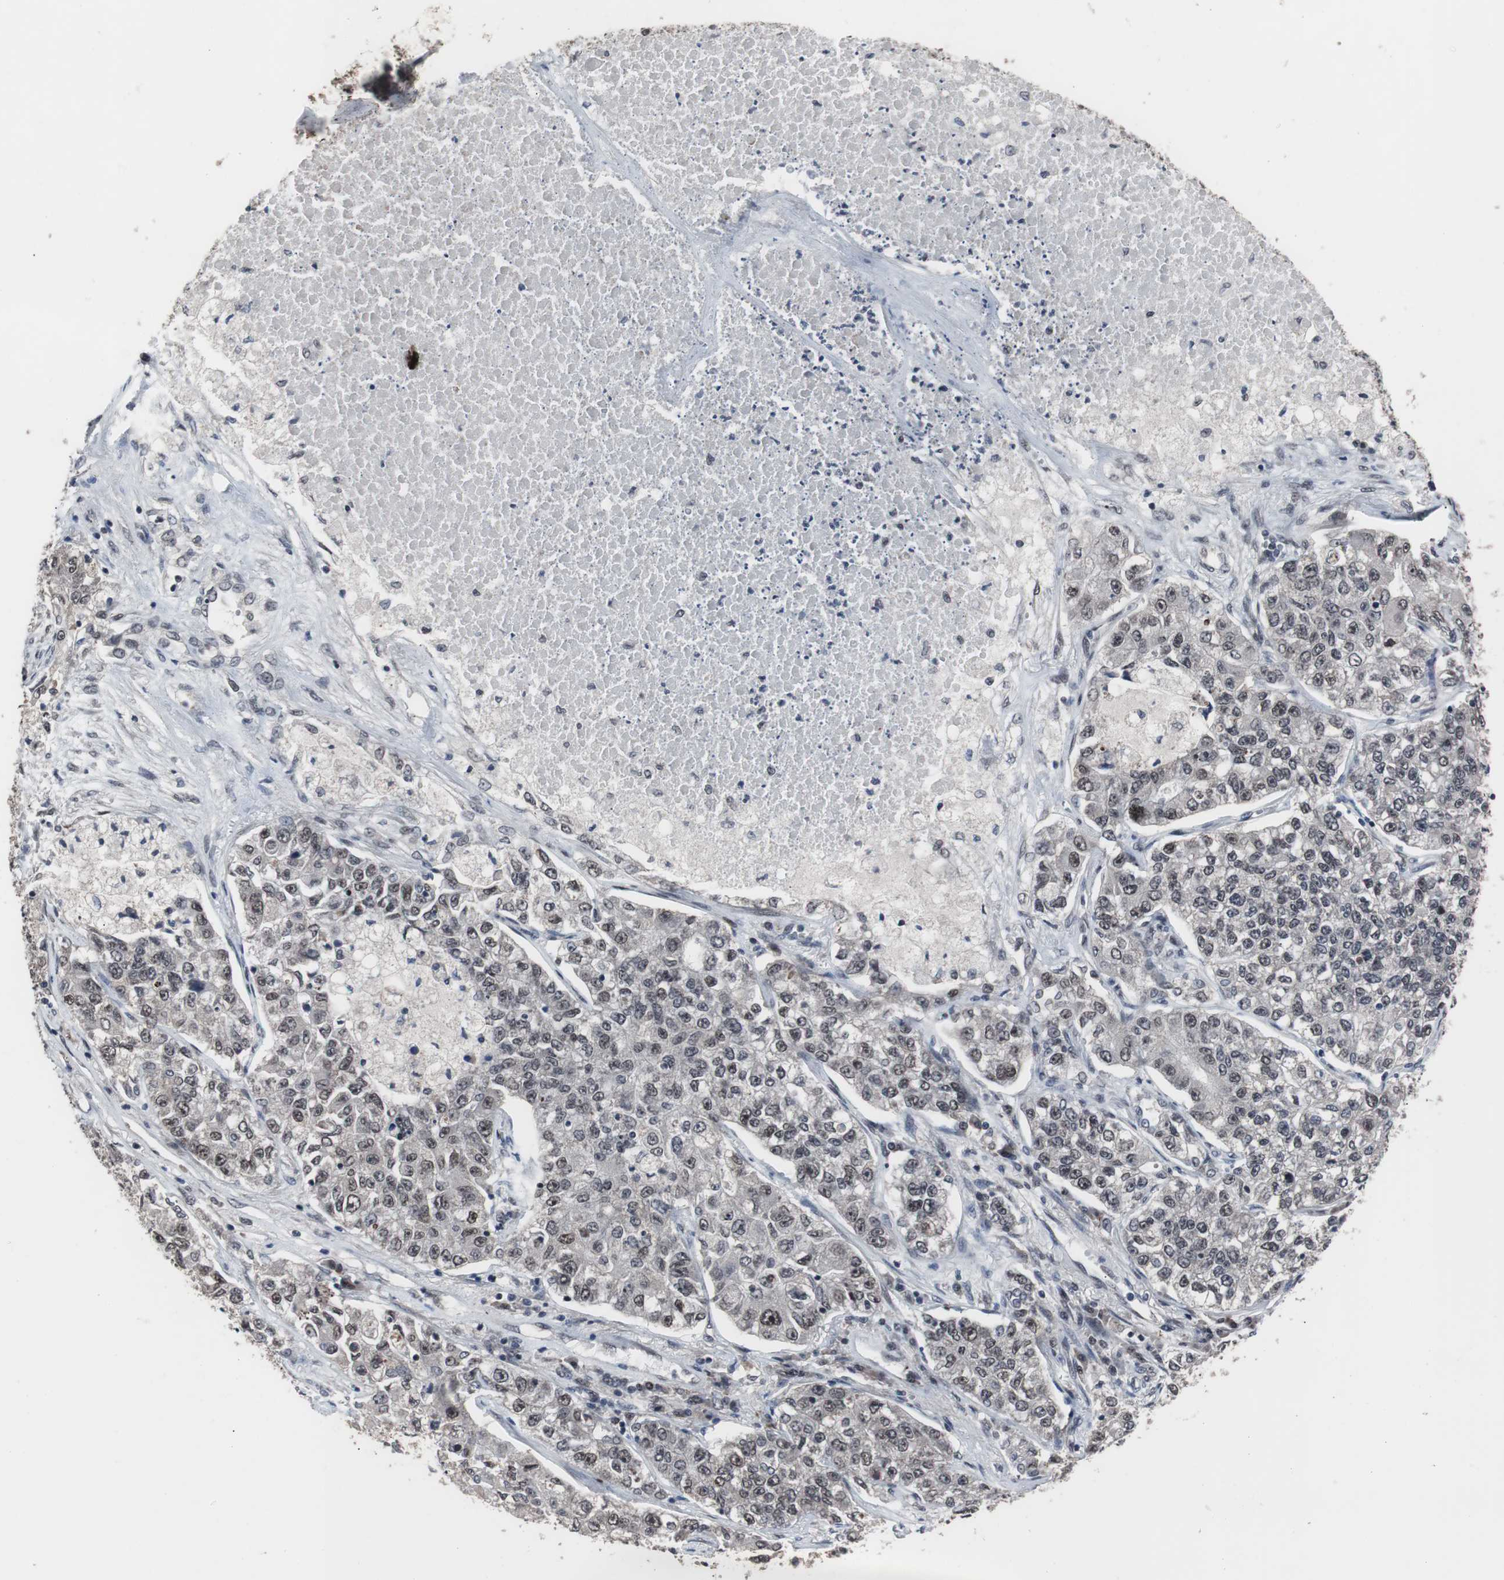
{"staining": {"intensity": "weak", "quantity": "25%-75%", "location": "nuclear"}, "tissue": "lung cancer", "cell_type": "Tumor cells", "image_type": "cancer", "snomed": [{"axis": "morphology", "description": "Adenocarcinoma, NOS"}, {"axis": "topography", "description": "Lung"}], "caption": "Immunohistochemical staining of human adenocarcinoma (lung) shows weak nuclear protein expression in approximately 25%-75% of tumor cells. Using DAB (3,3'-diaminobenzidine) (brown) and hematoxylin (blue) stains, captured at high magnification using brightfield microscopy.", "gene": "GTF2F2", "patient": {"sex": "male", "age": 49}}